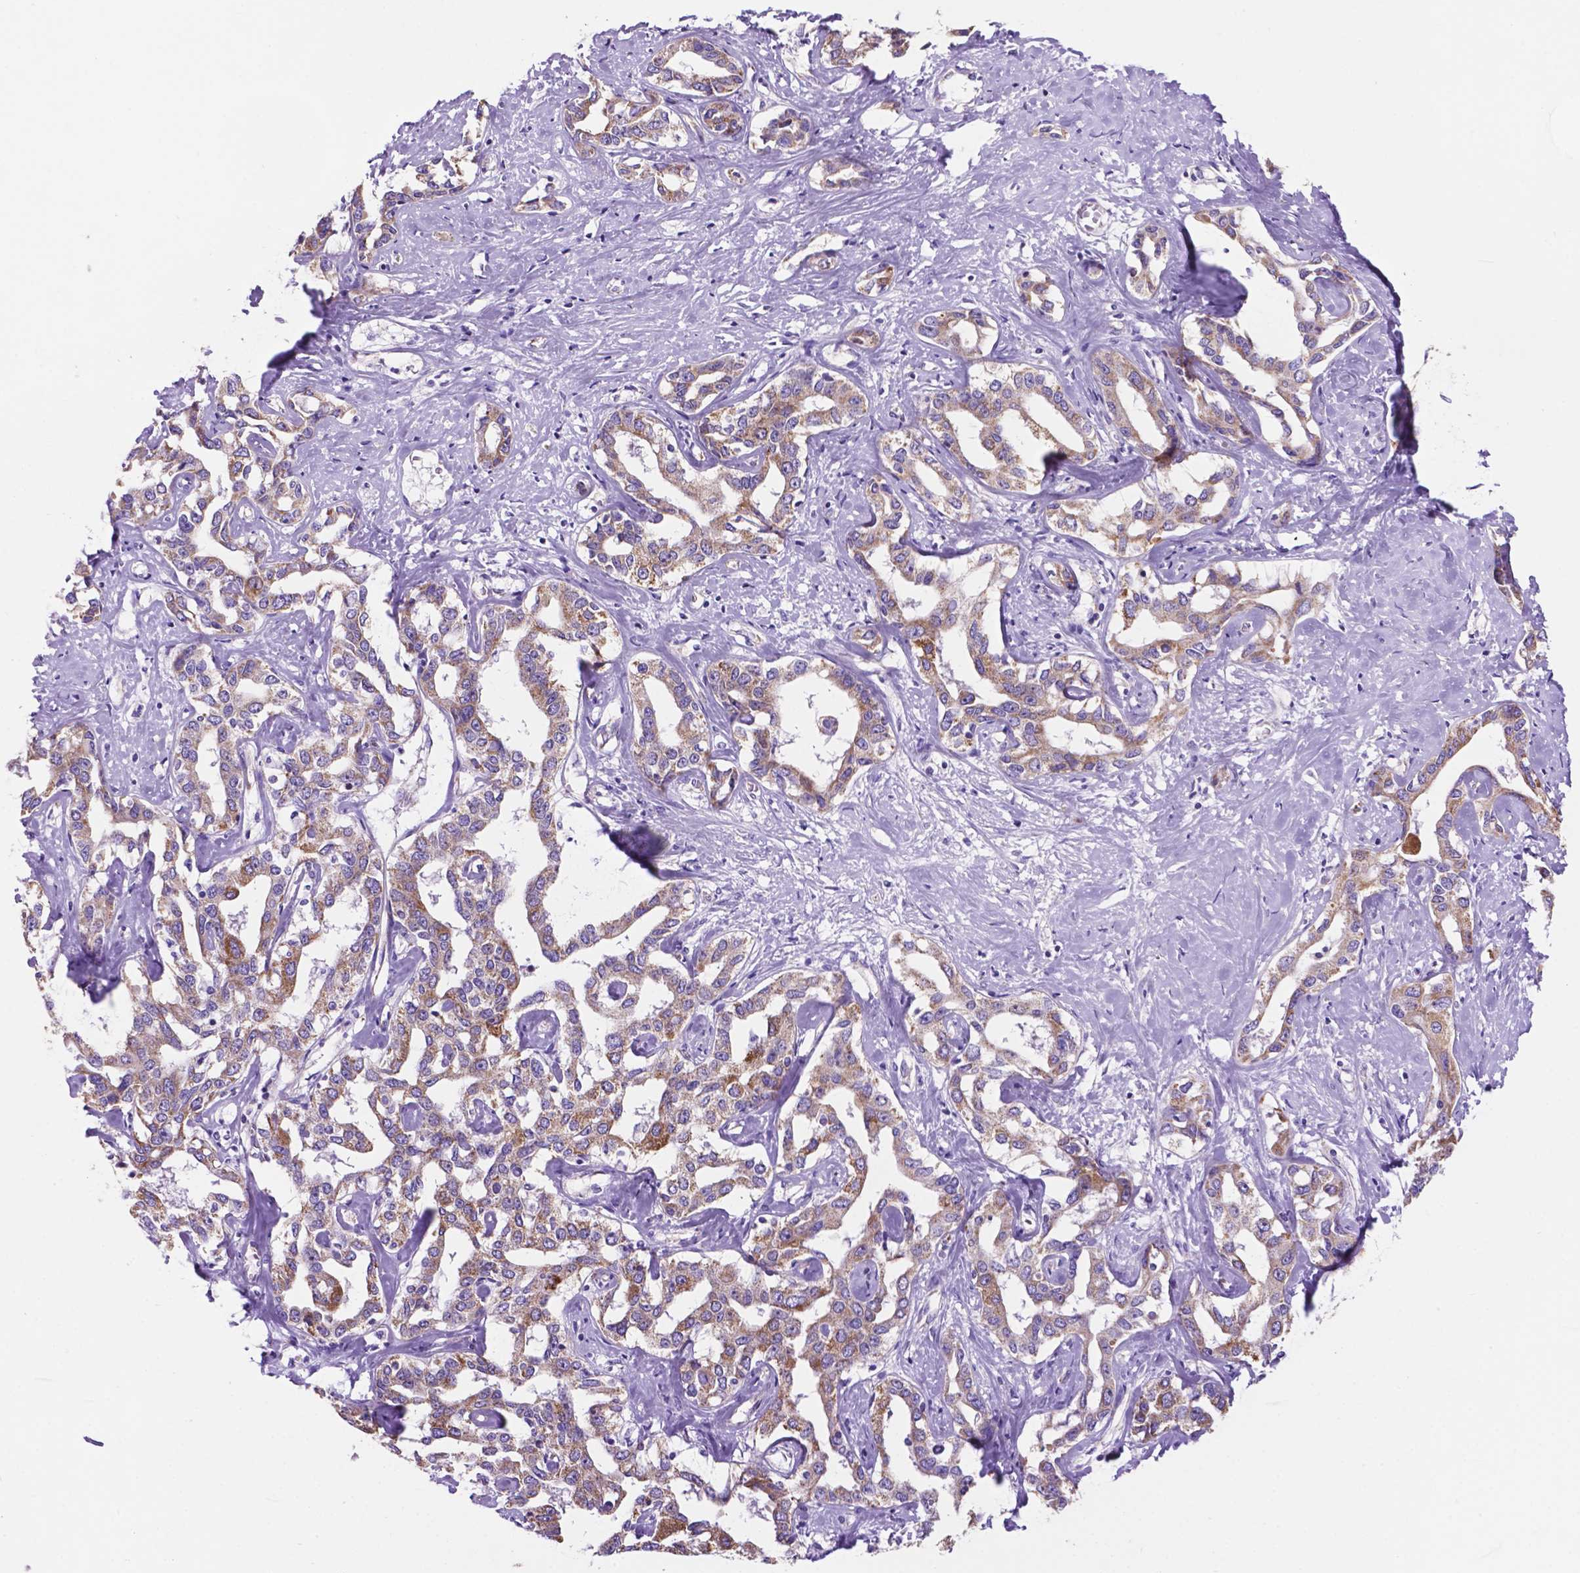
{"staining": {"intensity": "weak", "quantity": ">75%", "location": "cytoplasmic/membranous"}, "tissue": "liver cancer", "cell_type": "Tumor cells", "image_type": "cancer", "snomed": [{"axis": "morphology", "description": "Cholangiocarcinoma"}, {"axis": "topography", "description": "Liver"}], "caption": "This histopathology image shows liver cholangiocarcinoma stained with immunohistochemistry (IHC) to label a protein in brown. The cytoplasmic/membranous of tumor cells show weak positivity for the protein. Nuclei are counter-stained blue.", "gene": "TMEM121B", "patient": {"sex": "male", "age": 59}}